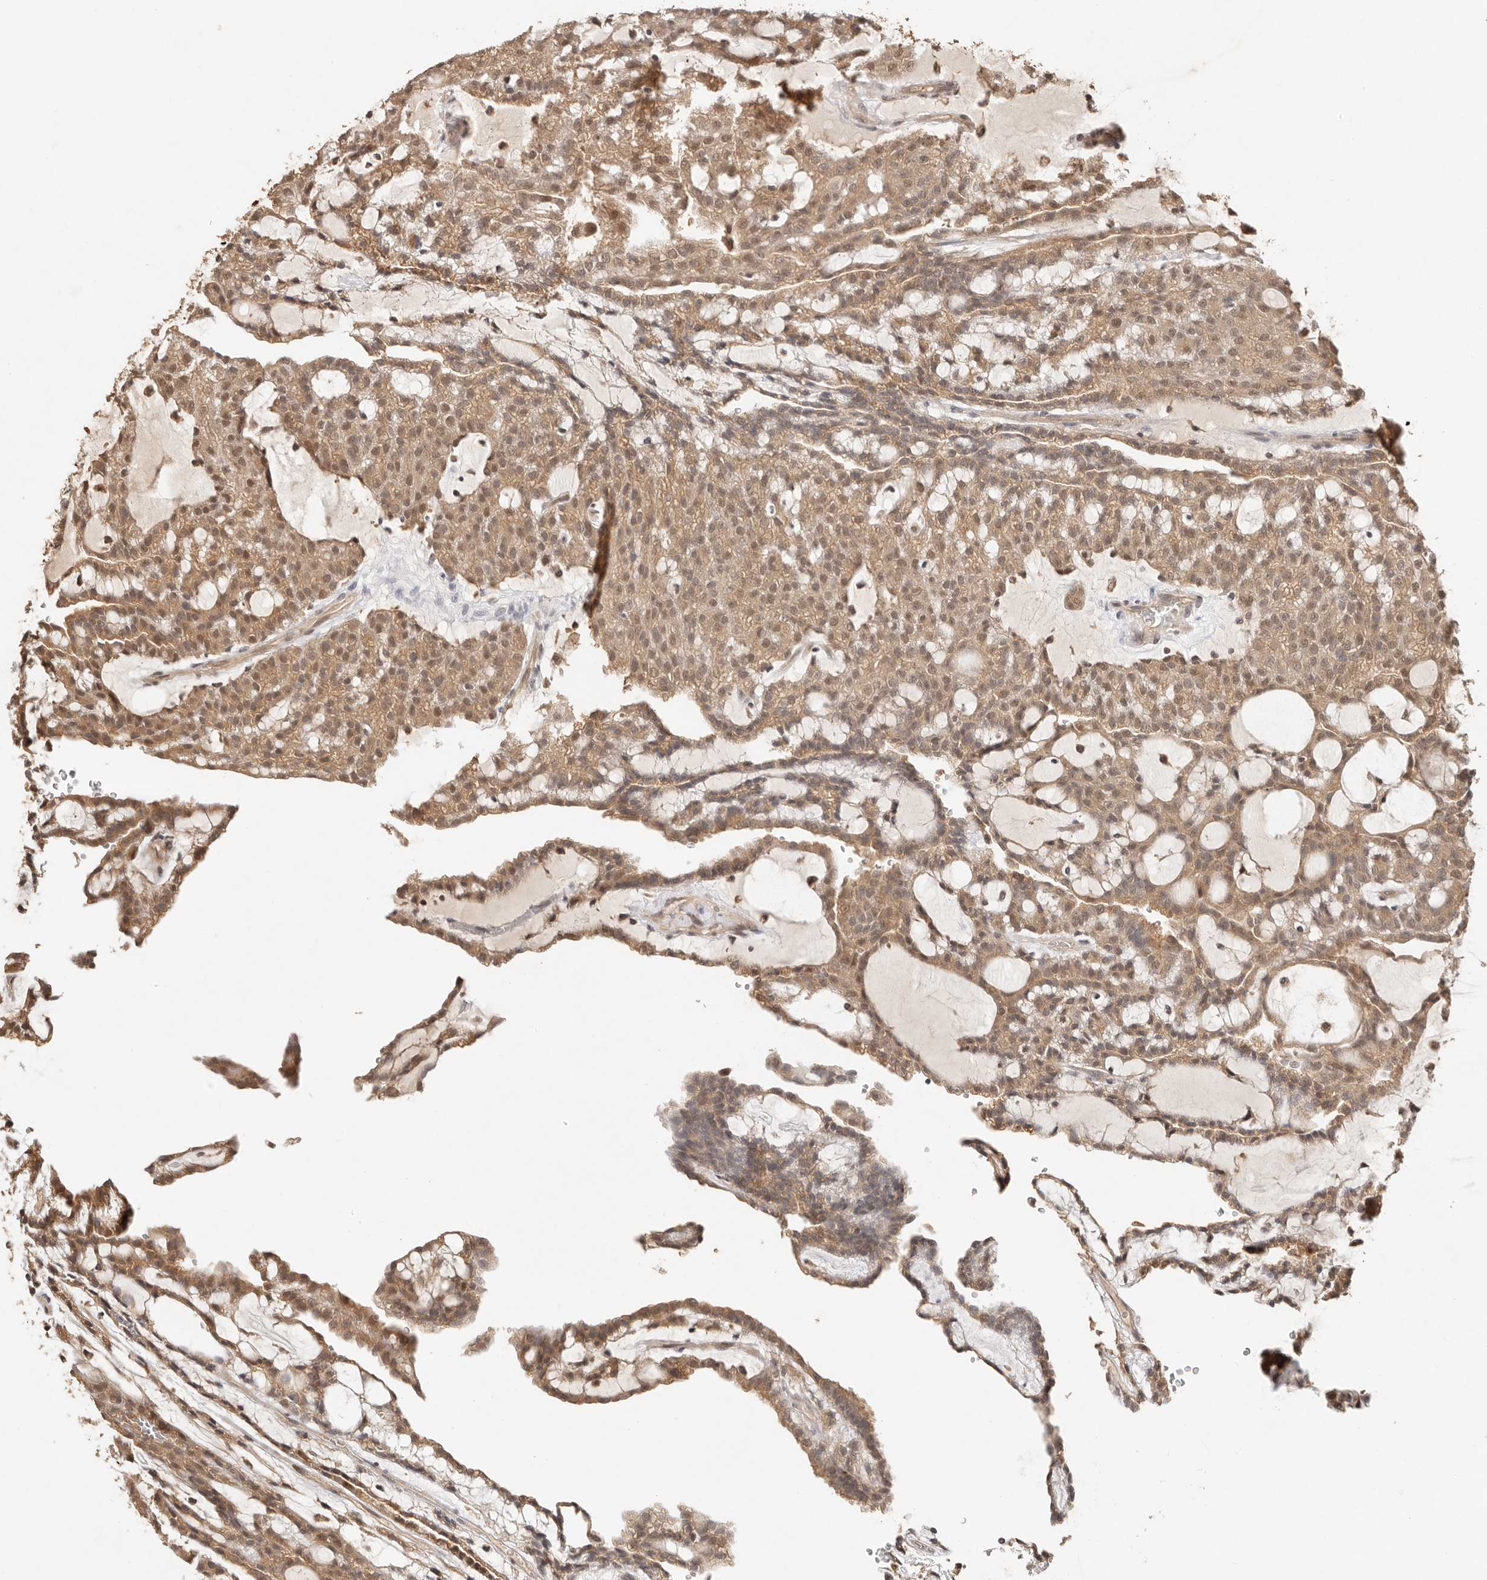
{"staining": {"intensity": "moderate", "quantity": ">75%", "location": "cytoplasmic/membranous,nuclear"}, "tissue": "renal cancer", "cell_type": "Tumor cells", "image_type": "cancer", "snomed": [{"axis": "morphology", "description": "Adenocarcinoma, NOS"}, {"axis": "topography", "description": "Kidney"}], "caption": "Immunohistochemistry (IHC) staining of renal cancer, which exhibits medium levels of moderate cytoplasmic/membranous and nuclear positivity in about >75% of tumor cells indicating moderate cytoplasmic/membranous and nuclear protein positivity. The staining was performed using DAB (3,3'-diaminobenzidine) (brown) for protein detection and nuclei were counterstained in hematoxylin (blue).", "gene": "PSMA5", "patient": {"sex": "male", "age": 63}}